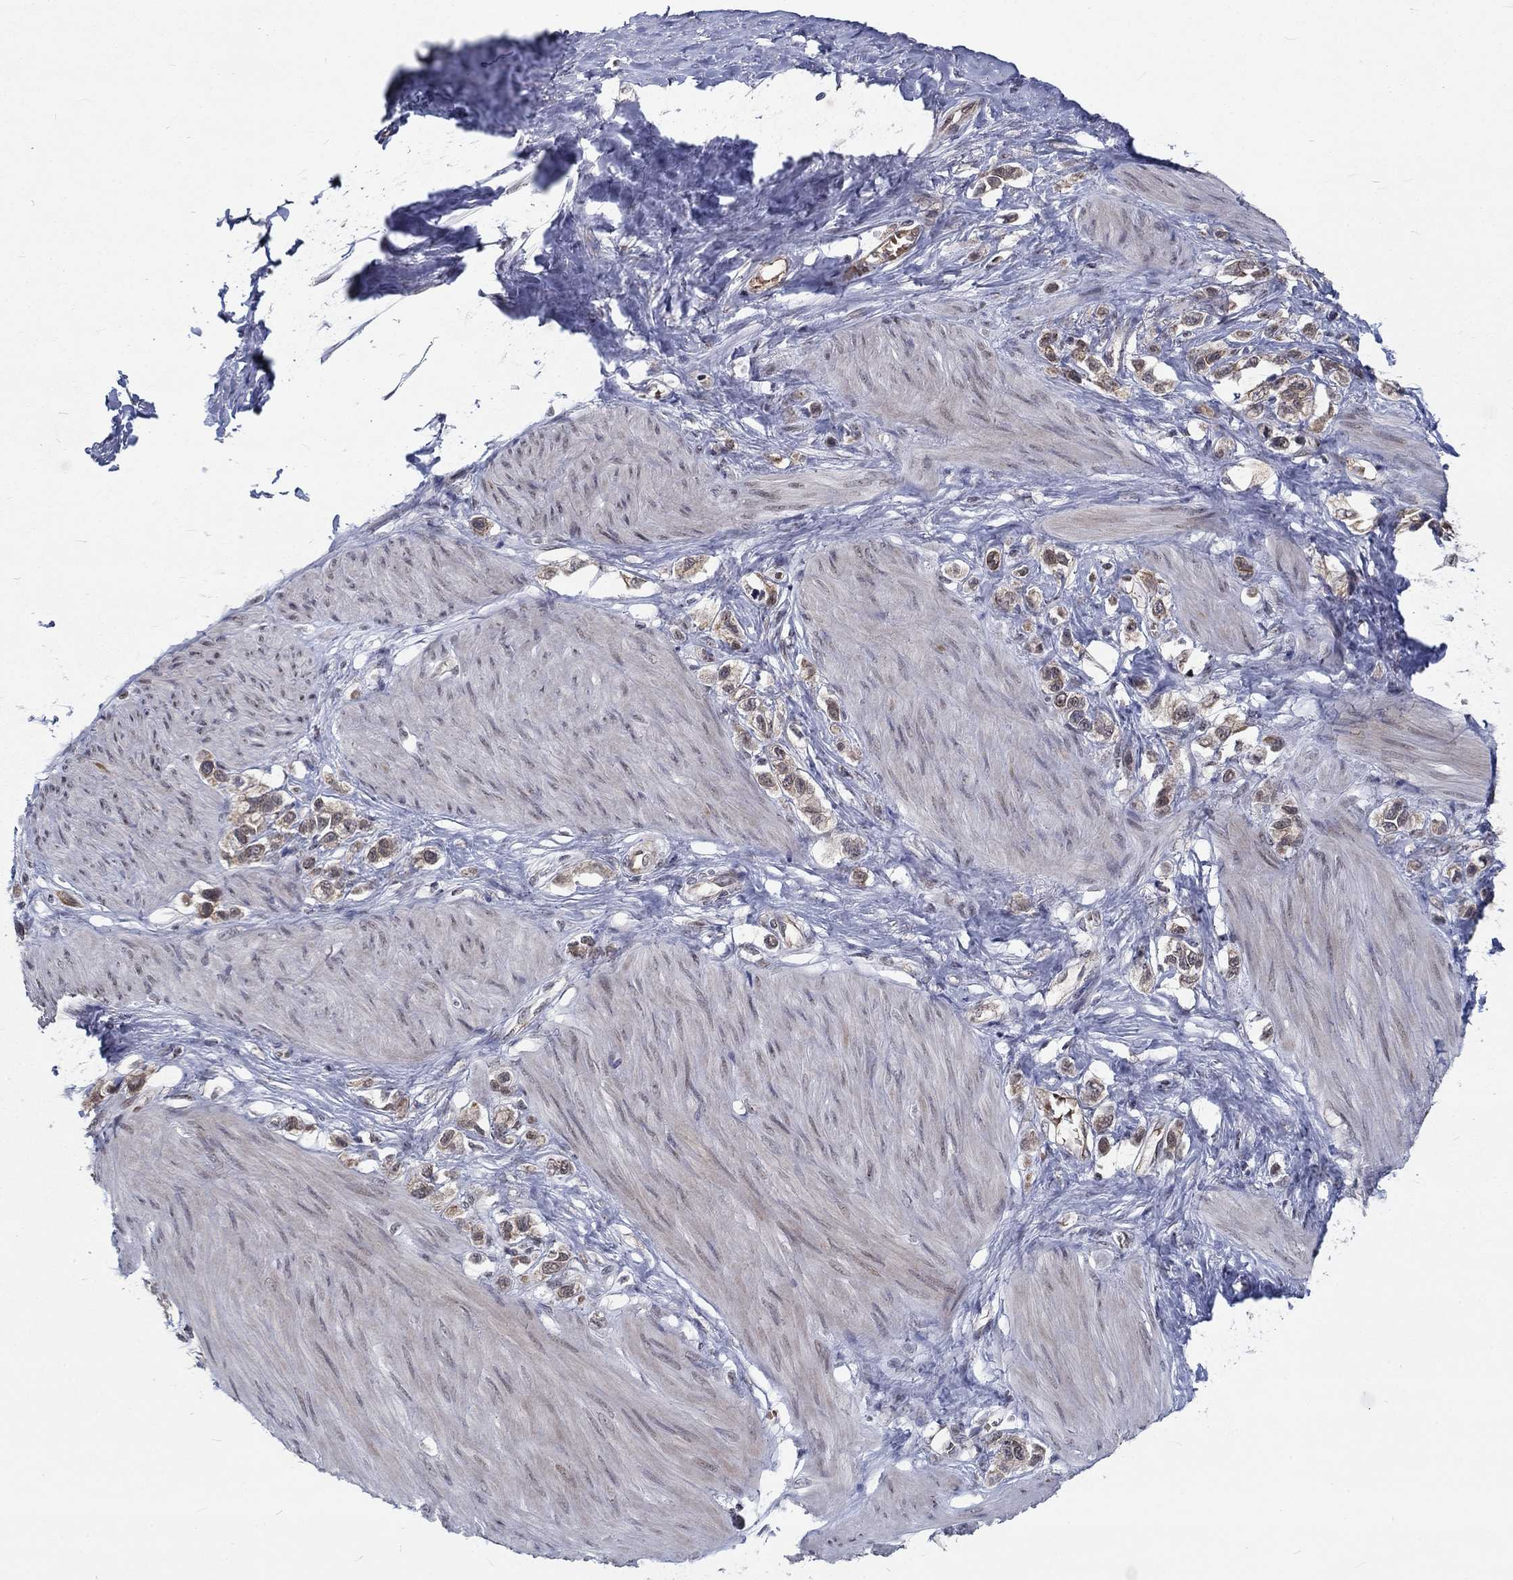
{"staining": {"intensity": "negative", "quantity": "none", "location": "none"}, "tissue": "stomach cancer", "cell_type": "Tumor cells", "image_type": "cancer", "snomed": [{"axis": "morphology", "description": "Normal tissue, NOS"}, {"axis": "morphology", "description": "Adenocarcinoma, NOS"}, {"axis": "morphology", "description": "Adenocarcinoma, High grade"}, {"axis": "topography", "description": "Stomach, upper"}, {"axis": "topography", "description": "Stomach"}], "caption": "Immunohistochemistry of human adenocarcinoma (stomach) demonstrates no expression in tumor cells.", "gene": "ZBED1", "patient": {"sex": "female", "age": 65}}